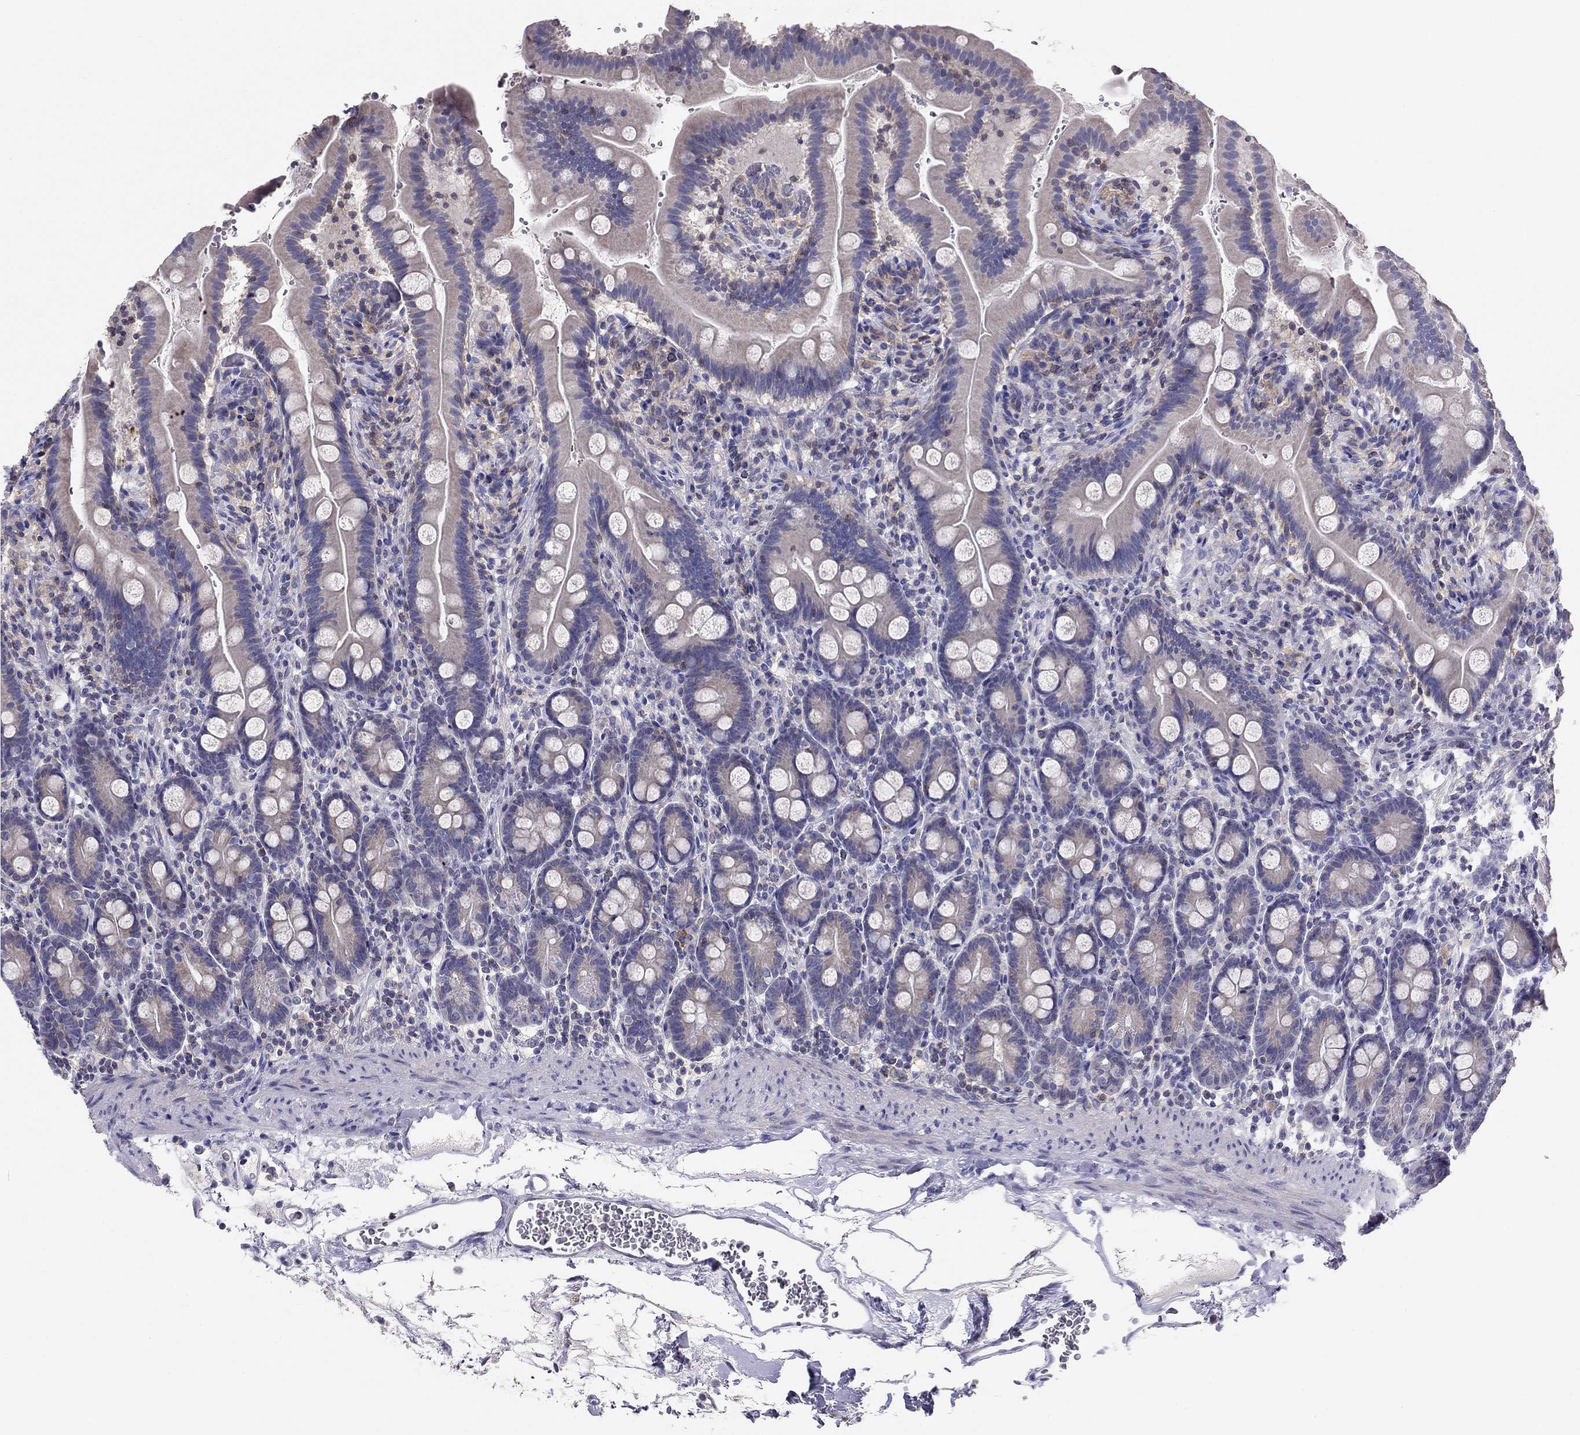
{"staining": {"intensity": "negative", "quantity": "none", "location": "none"}, "tissue": "small intestine", "cell_type": "Glandular cells", "image_type": "normal", "snomed": [{"axis": "morphology", "description": "Normal tissue, NOS"}, {"axis": "topography", "description": "Small intestine"}], "caption": "Glandular cells show no significant protein staining in benign small intestine.", "gene": "CITED1", "patient": {"sex": "female", "age": 44}}